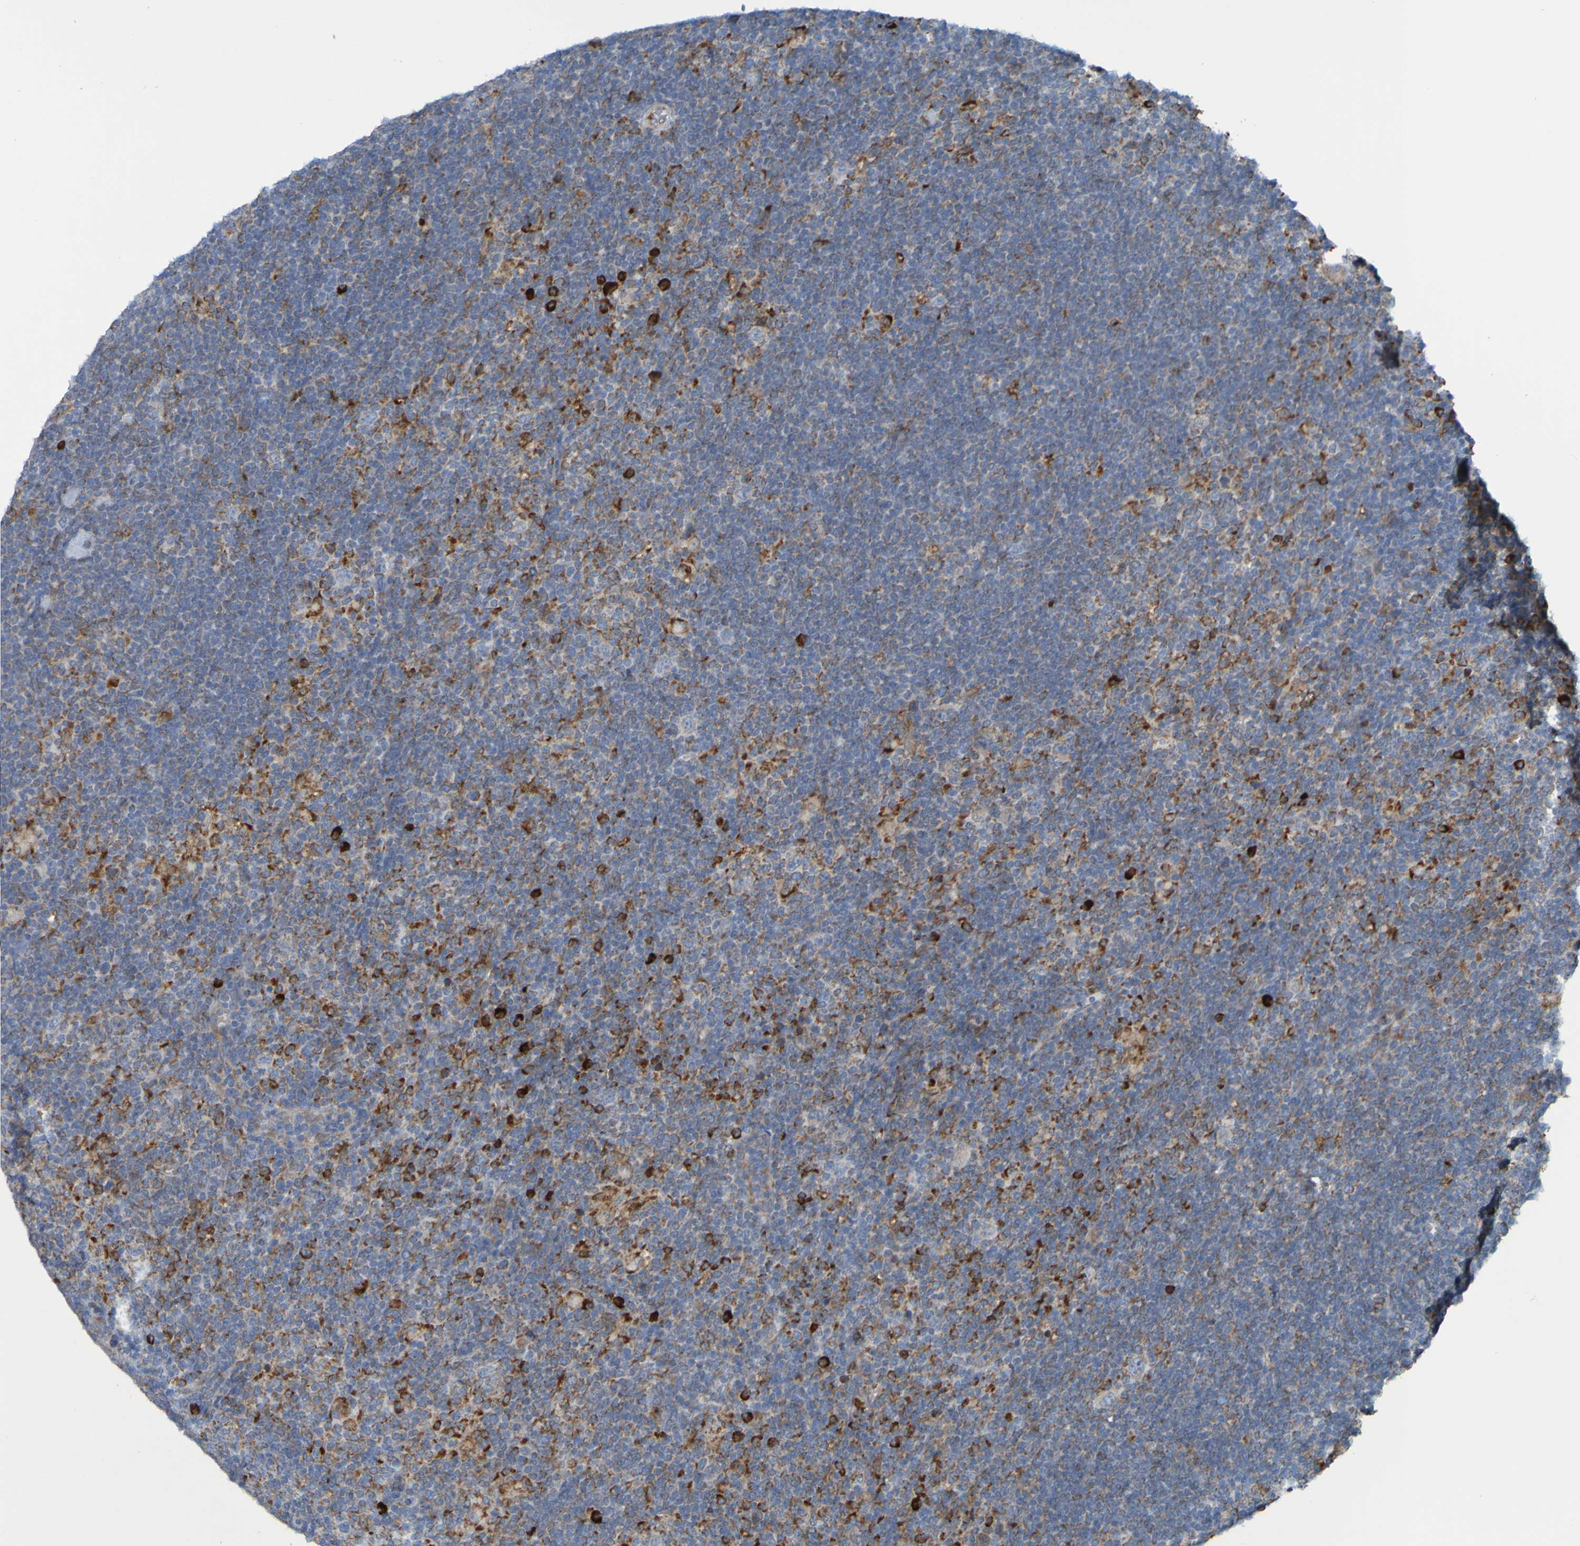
{"staining": {"intensity": "weak", "quantity": "<25%", "location": "cytoplasmic/membranous"}, "tissue": "lymphoma", "cell_type": "Tumor cells", "image_type": "cancer", "snomed": [{"axis": "morphology", "description": "Hodgkin's disease, NOS"}, {"axis": "topography", "description": "Lymph node"}], "caption": "Immunohistochemistry photomicrograph of human lymphoma stained for a protein (brown), which shows no staining in tumor cells. The staining was performed using DAB to visualize the protein expression in brown, while the nuclei were stained in blue with hematoxylin (Magnification: 20x).", "gene": "SSR1", "patient": {"sex": "female", "age": 57}}